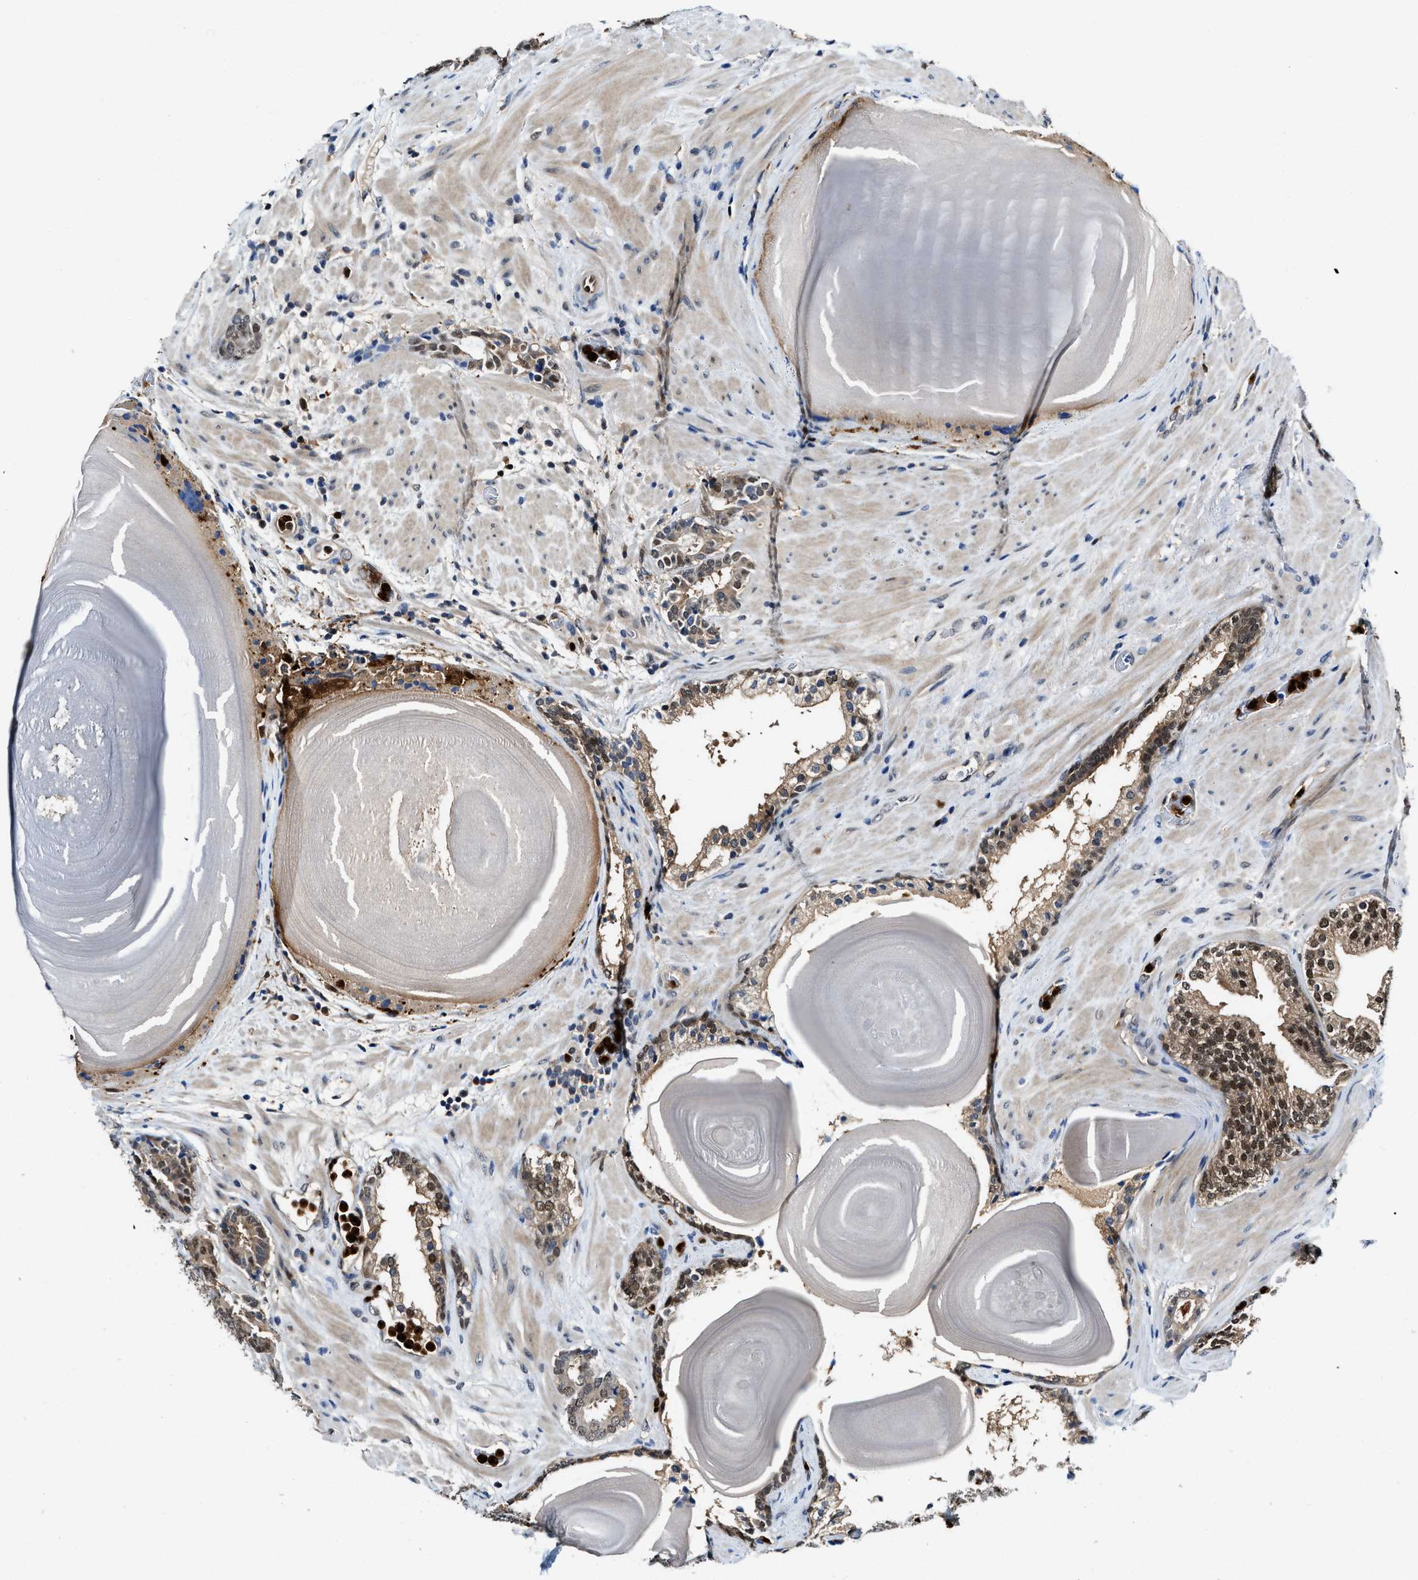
{"staining": {"intensity": "moderate", "quantity": ">75%", "location": "cytoplasmic/membranous,nuclear"}, "tissue": "prostate cancer", "cell_type": "Tumor cells", "image_type": "cancer", "snomed": [{"axis": "morphology", "description": "Adenocarcinoma, Low grade"}, {"axis": "topography", "description": "Prostate"}], "caption": "Immunohistochemical staining of human prostate cancer shows moderate cytoplasmic/membranous and nuclear protein expression in about >75% of tumor cells.", "gene": "LTA4H", "patient": {"sex": "male", "age": 69}}